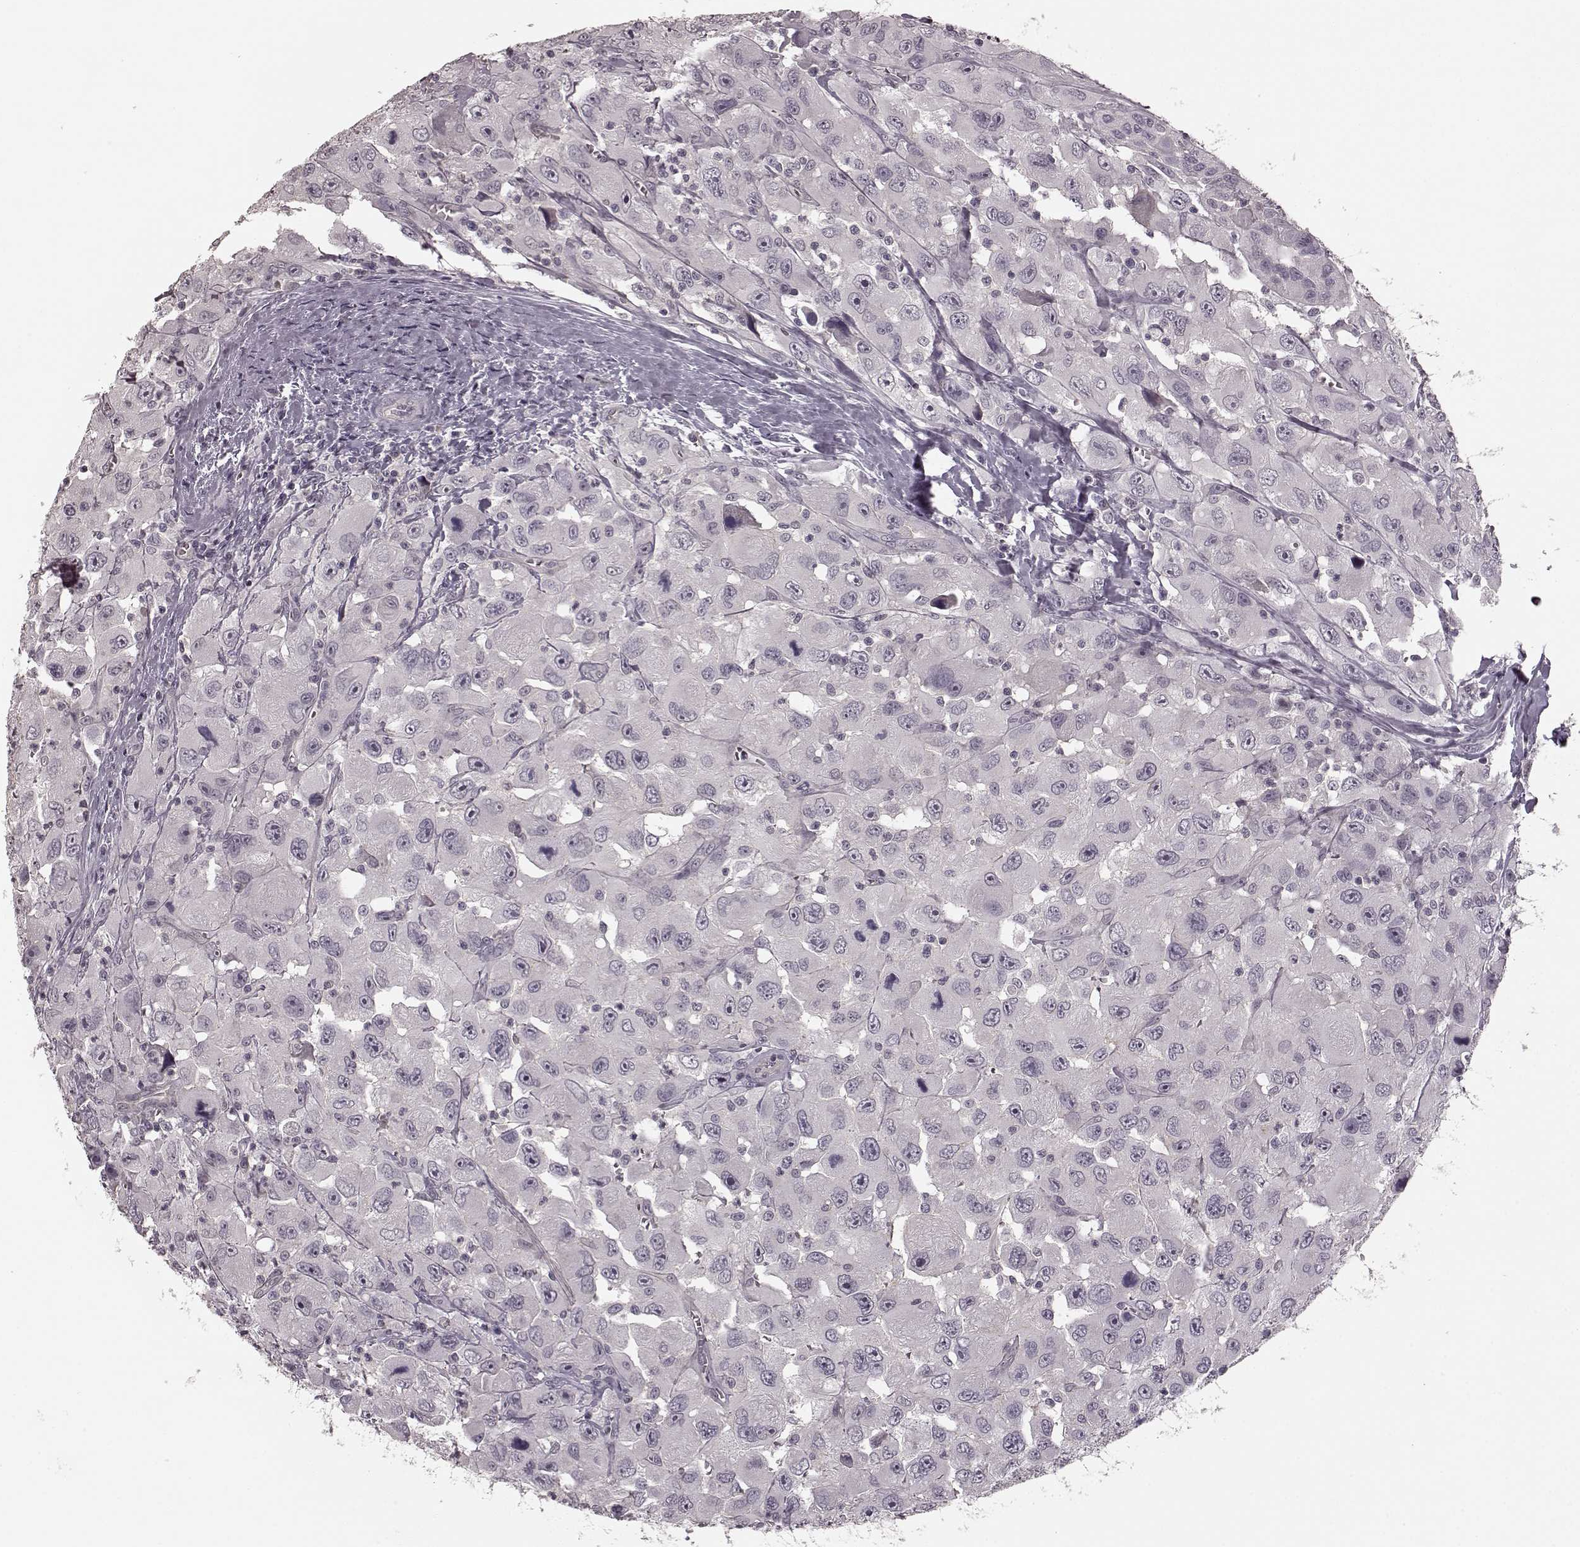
{"staining": {"intensity": "negative", "quantity": "none", "location": "none"}, "tissue": "head and neck cancer", "cell_type": "Tumor cells", "image_type": "cancer", "snomed": [{"axis": "morphology", "description": "Squamous cell carcinoma, NOS"}, {"axis": "morphology", "description": "Squamous cell carcinoma, metastatic, NOS"}, {"axis": "topography", "description": "Oral tissue"}, {"axis": "topography", "description": "Head-Neck"}], "caption": "Protein analysis of head and neck squamous cell carcinoma reveals no significant positivity in tumor cells.", "gene": "PRKCE", "patient": {"sex": "female", "age": 85}}